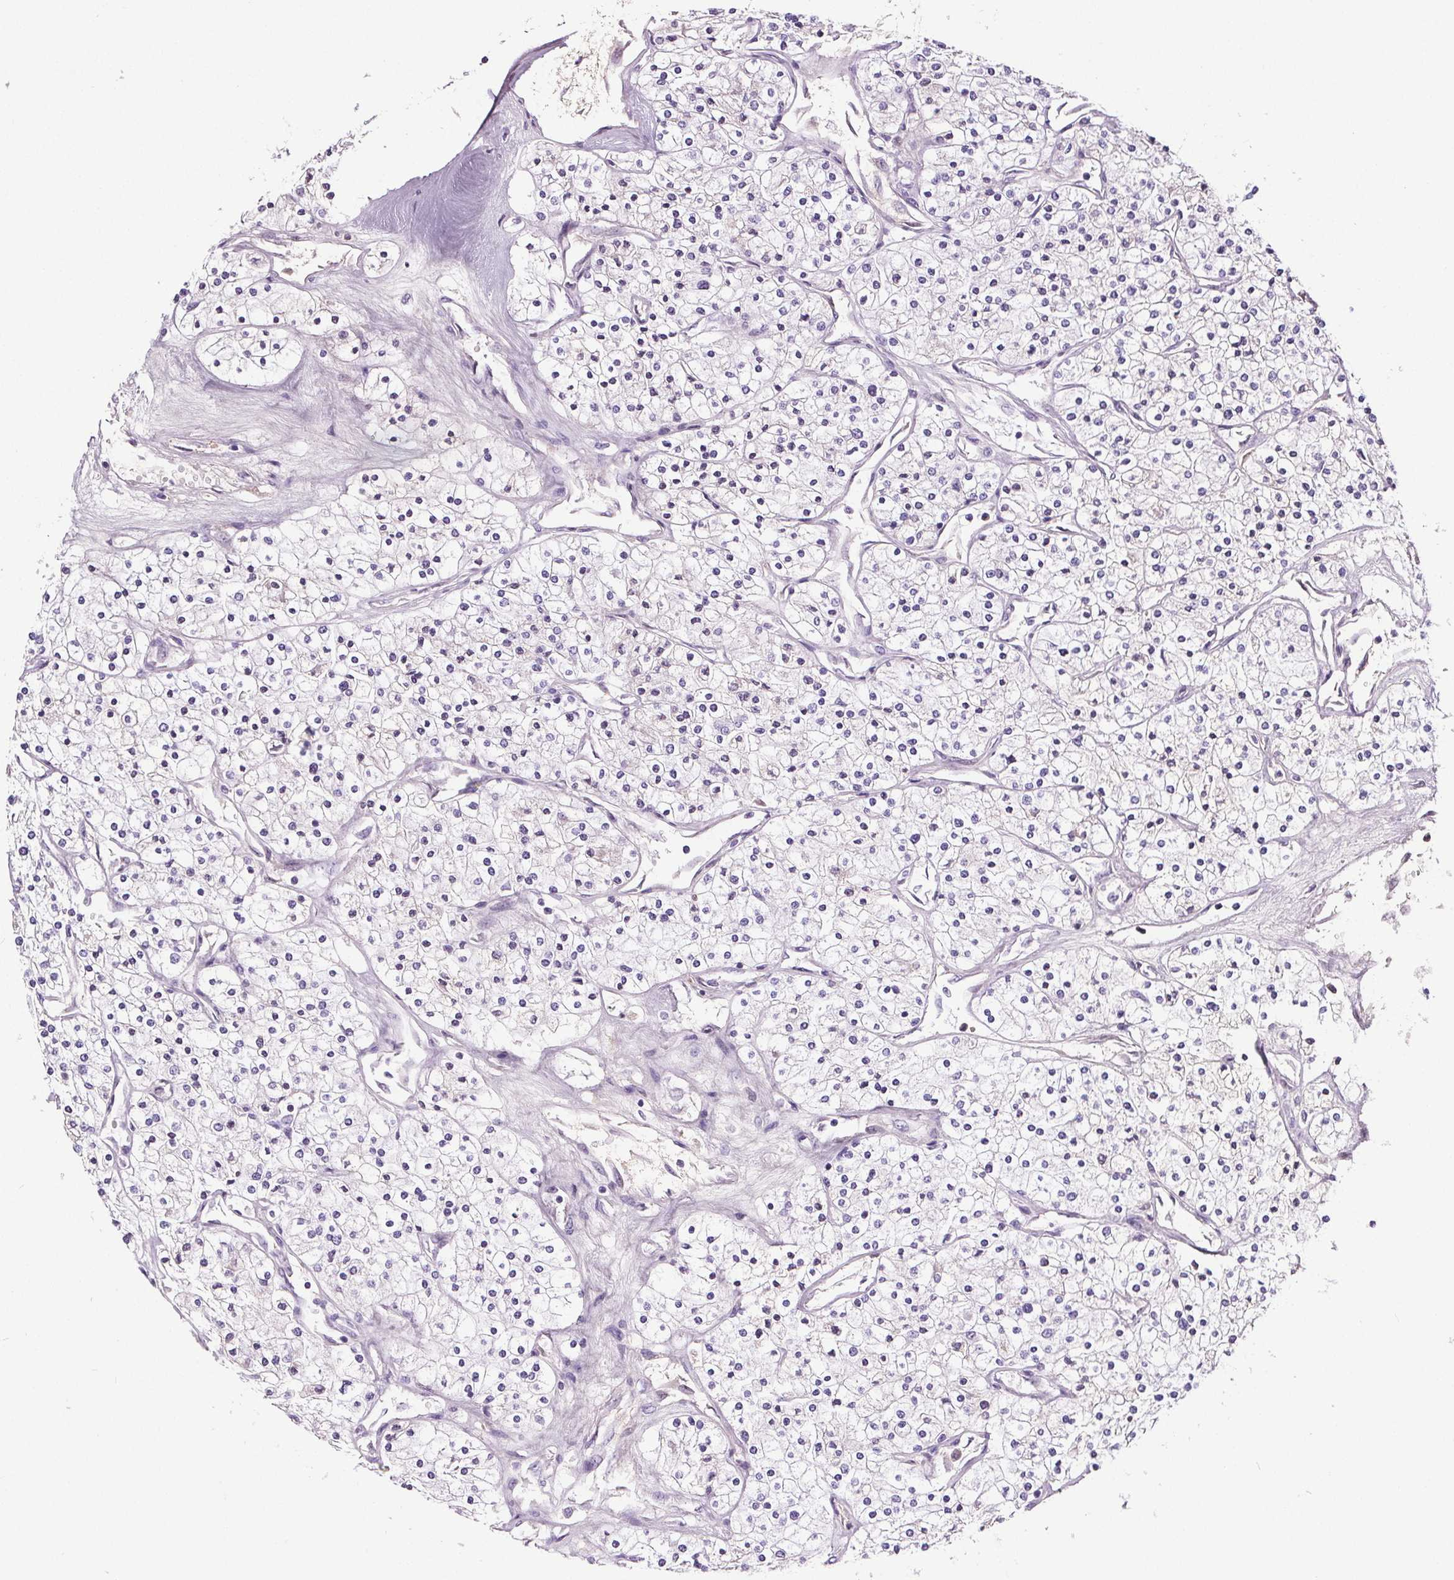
{"staining": {"intensity": "negative", "quantity": "none", "location": "none"}, "tissue": "renal cancer", "cell_type": "Tumor cells", "image_type": "cancer", "snomed": [{"axis": "morphology", "description": "Adenocarcinoma, NOS"}, {"axis": "topography", "description": "Kidney"}], "caption": "This photomicrograph is of renal cancer stained with immunohistochemistry to label a protein in brown with the nuclei are counter-stained blue. There is no expression in tumor cells.", "gene": "CD5L", "patient": {"sex": "male", "age": 80}}